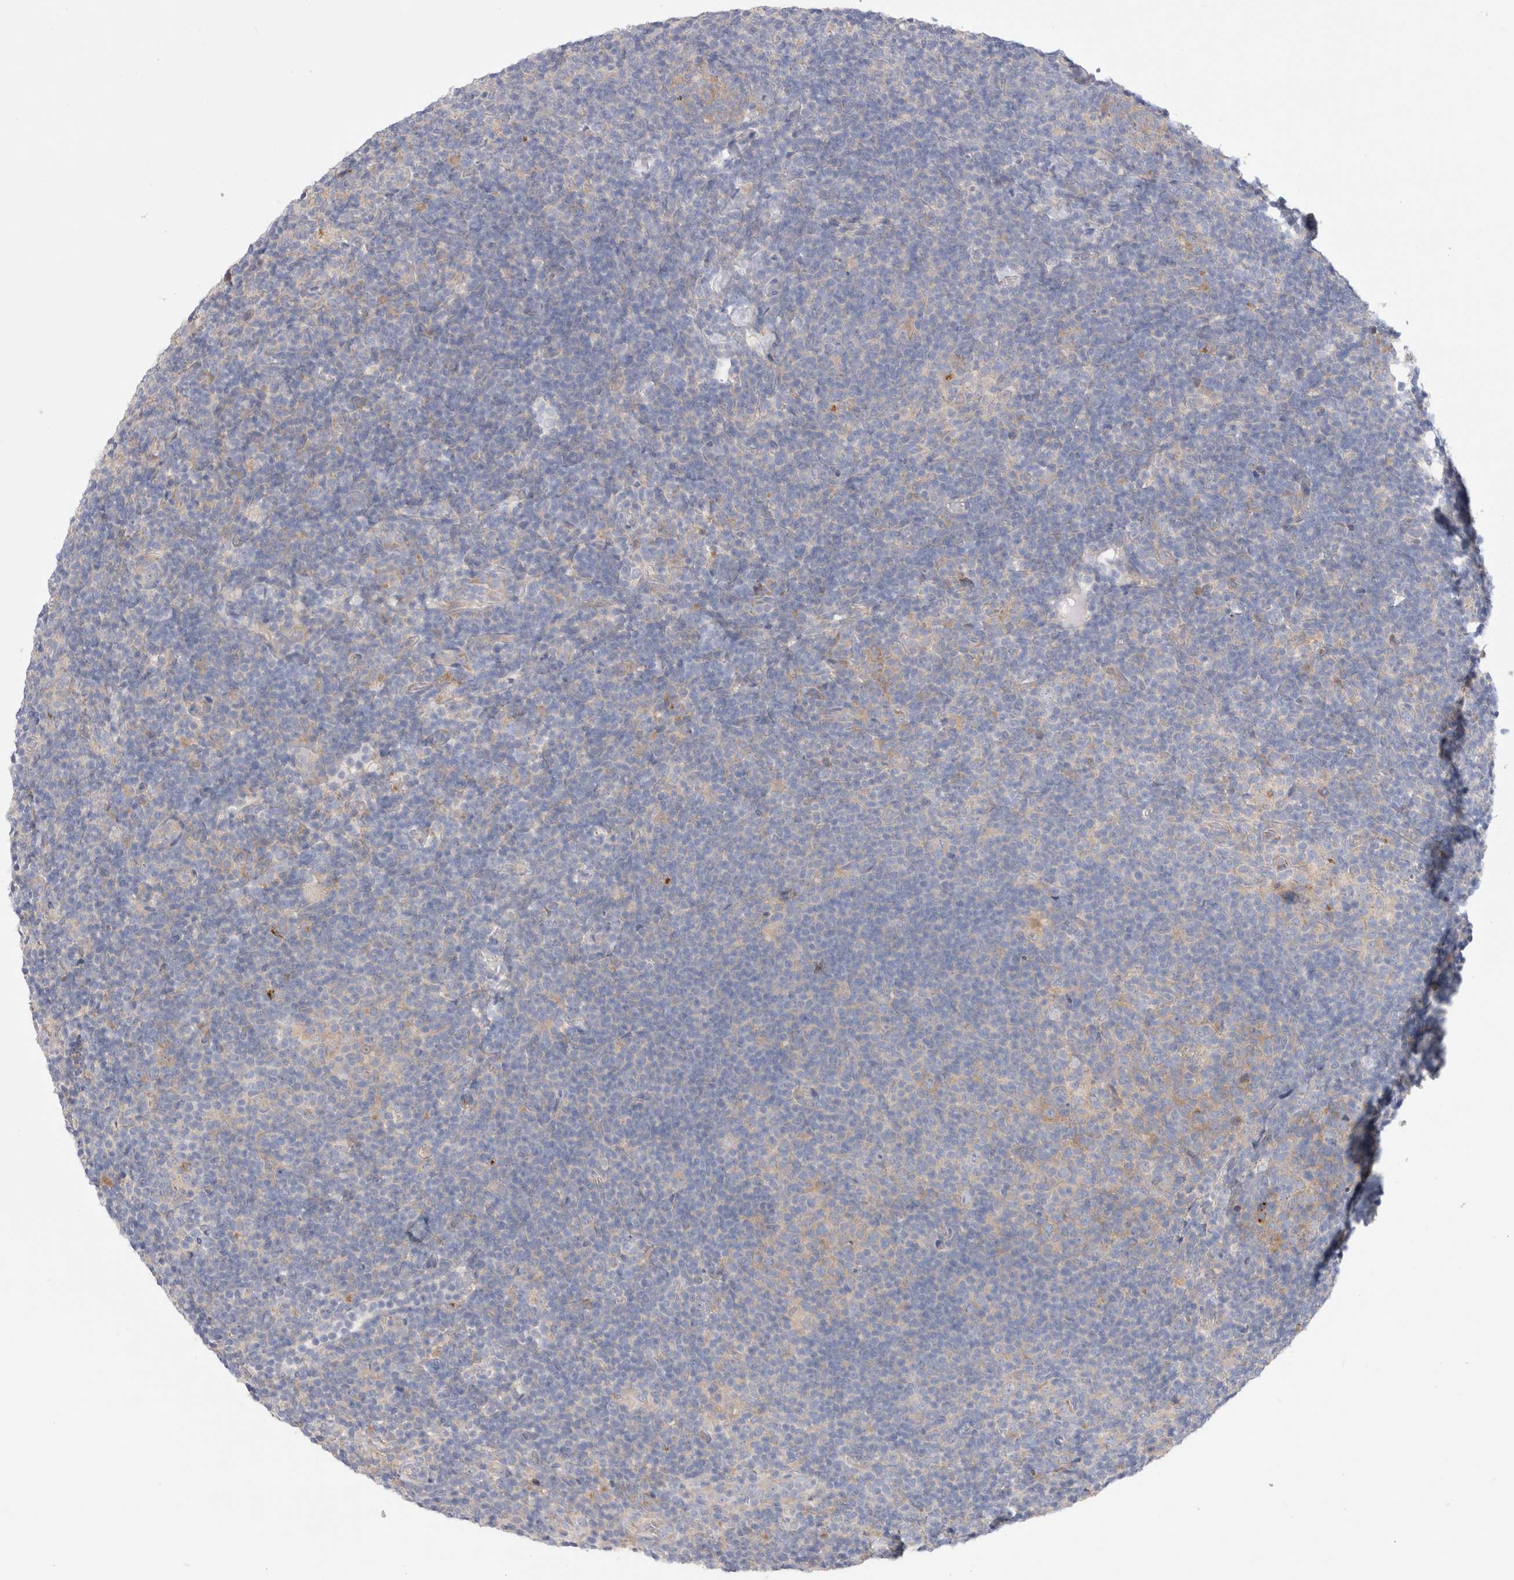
{"staining": {"intensity": "negative", "quantity": "none", "location": "none"}, "tissue": "lymphoma", "cell_type": "Tumor cells", "image_type": "cancer", "snomed": [{"axis": "morphology", "description": "Hodgkin's disease, NOS"}, {"axis": "topography", "description": "Lymph node"}], "caption": "DAB immunohistochemical staining of Hodgkin's disease demonstrates no significant positivity in tumor cells. (Brightfield microscopy of DAB (3,3'-diaminobenzidine) immunohistochemistry at high magnification).", "gene": "RBM12B", "patient": {"sex": "female", "age": 57}}